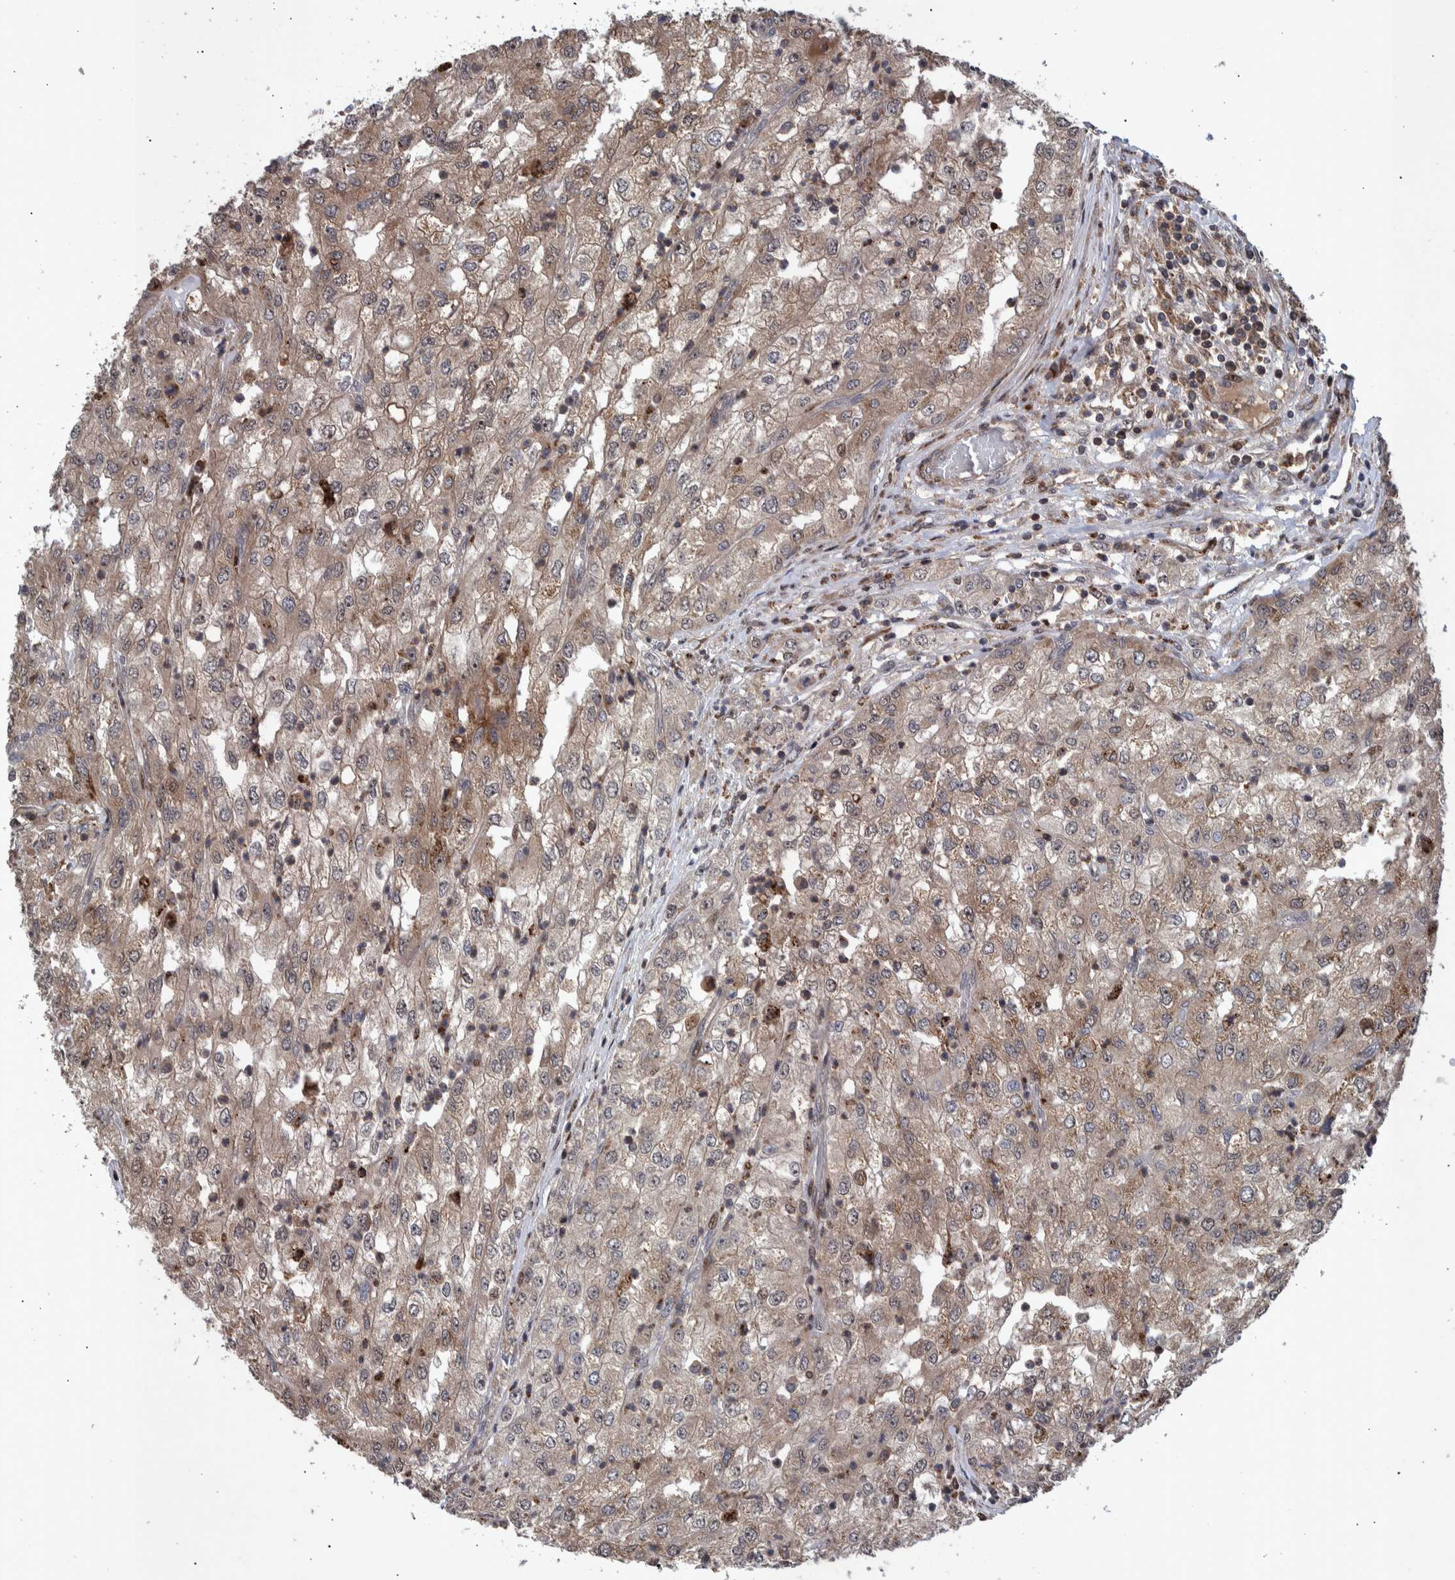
{"staining": {"intensity": "moderate", "quantity": ">75%", "location": "cytoplasmic/membranous"}, "tissue": "renal cancer", "cell_type": "Tumor cells", "image_type": "cancer", "snomed": [{"axis": "morphology", "description": "Adenocarcinoma, NOS"}, {"axis": "topography", "description": "Kidney"}], "caption": "Human renal cancer stained with a protein marker demonstrates moderate staining in tumor cells.", "gene": "SHISA6", "patient": {"sex": "female", "age": 54}}